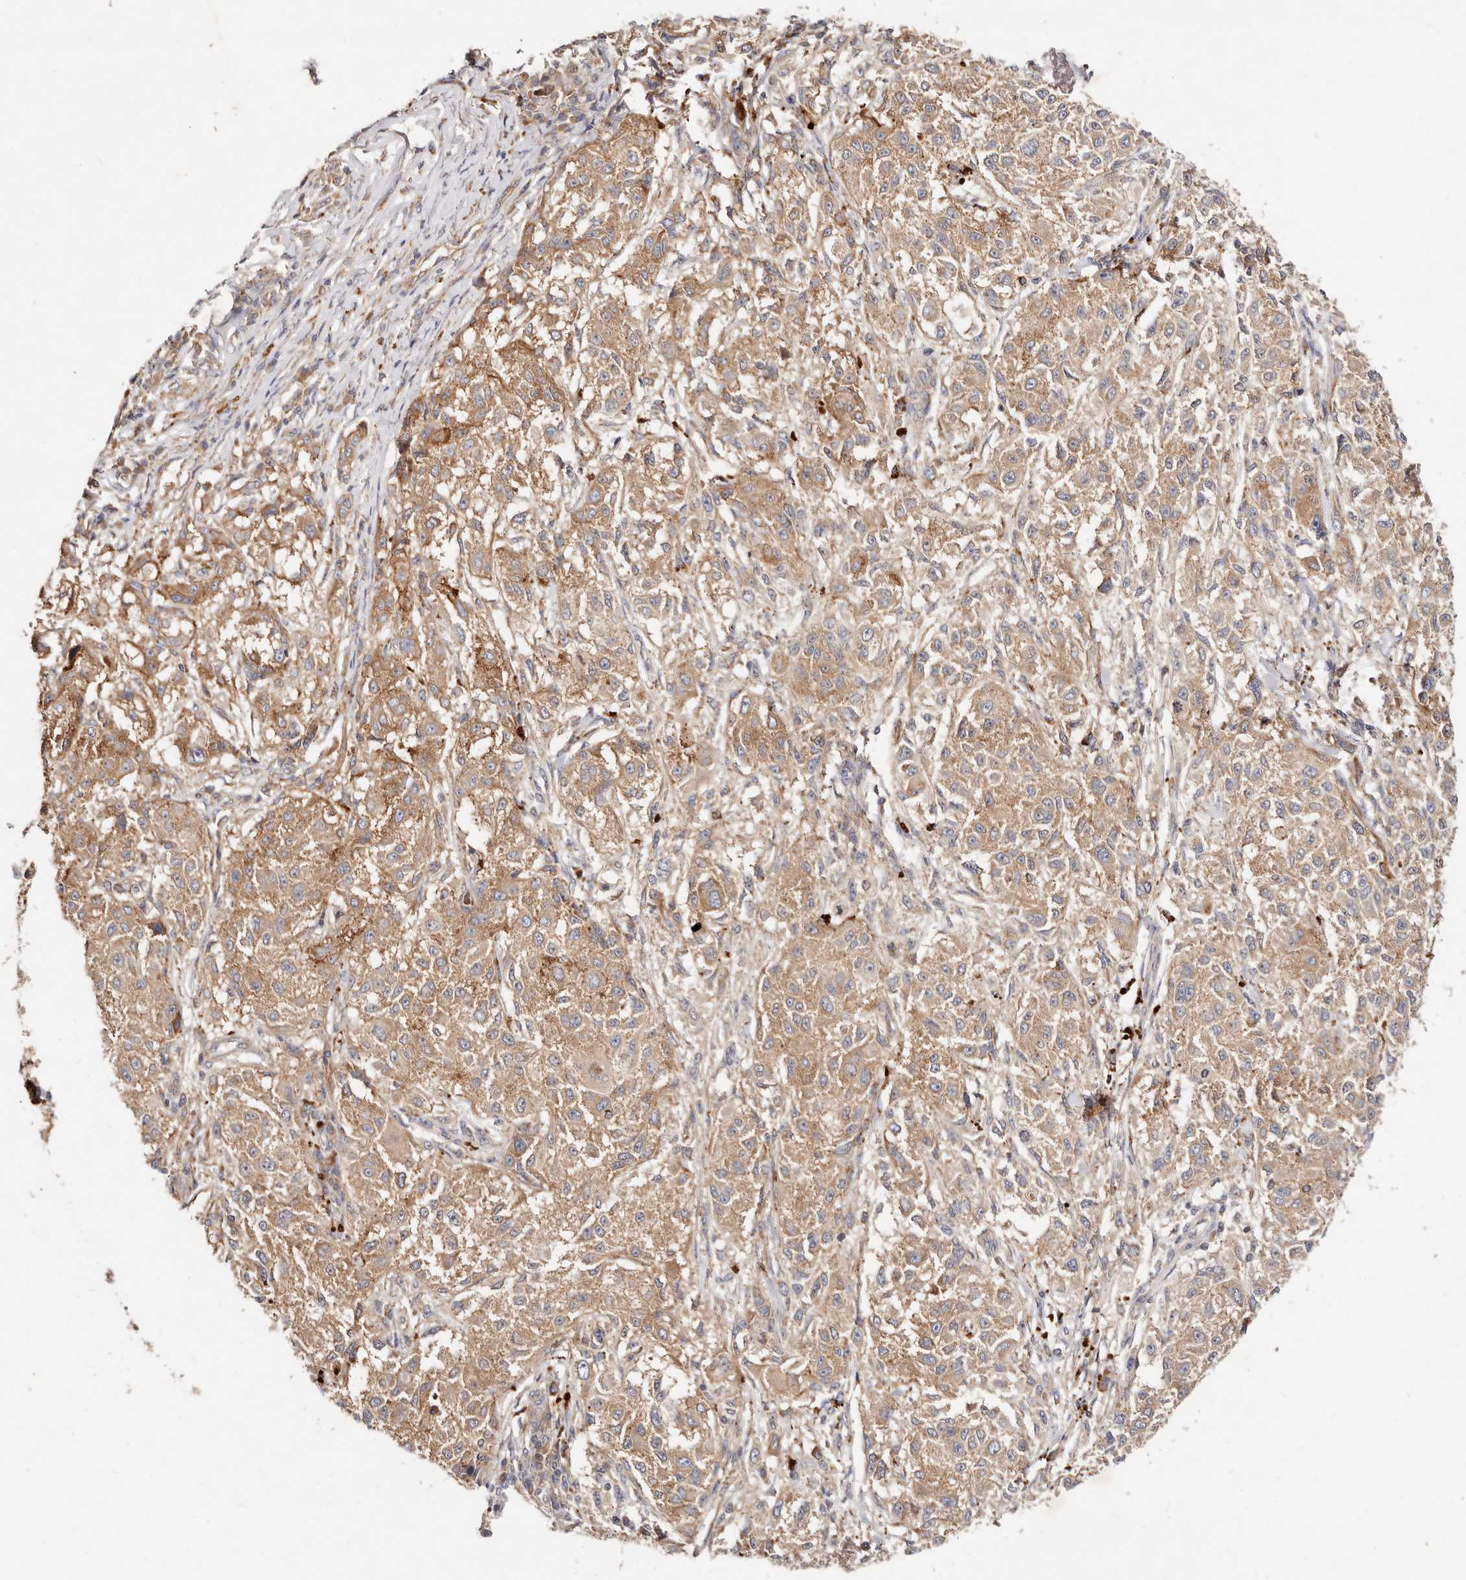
{"staining": {"intensity": "moderate", "quantity": ">75%", "location": "cytoplasmic/membranous"}, "tissue": "melanoma", "cell_type": "Tumor cells", "image_type": "cancer", "snomed": [{"axis": "morphology", "description": "Necrosis, NOS"}, {"axis": "morphology", "description": "Malignant melanoma, NOS"}, {"axis": "topography", "description": "Skin"}], "caption": "This is a photomicrograph of immunohistochemistry staining of melanoma, which shows moderate positivity in the cytoplasmic/membranous of tumor cells.", "gene": "GNA13", "patient": {"sex": "female", "age": 87}}